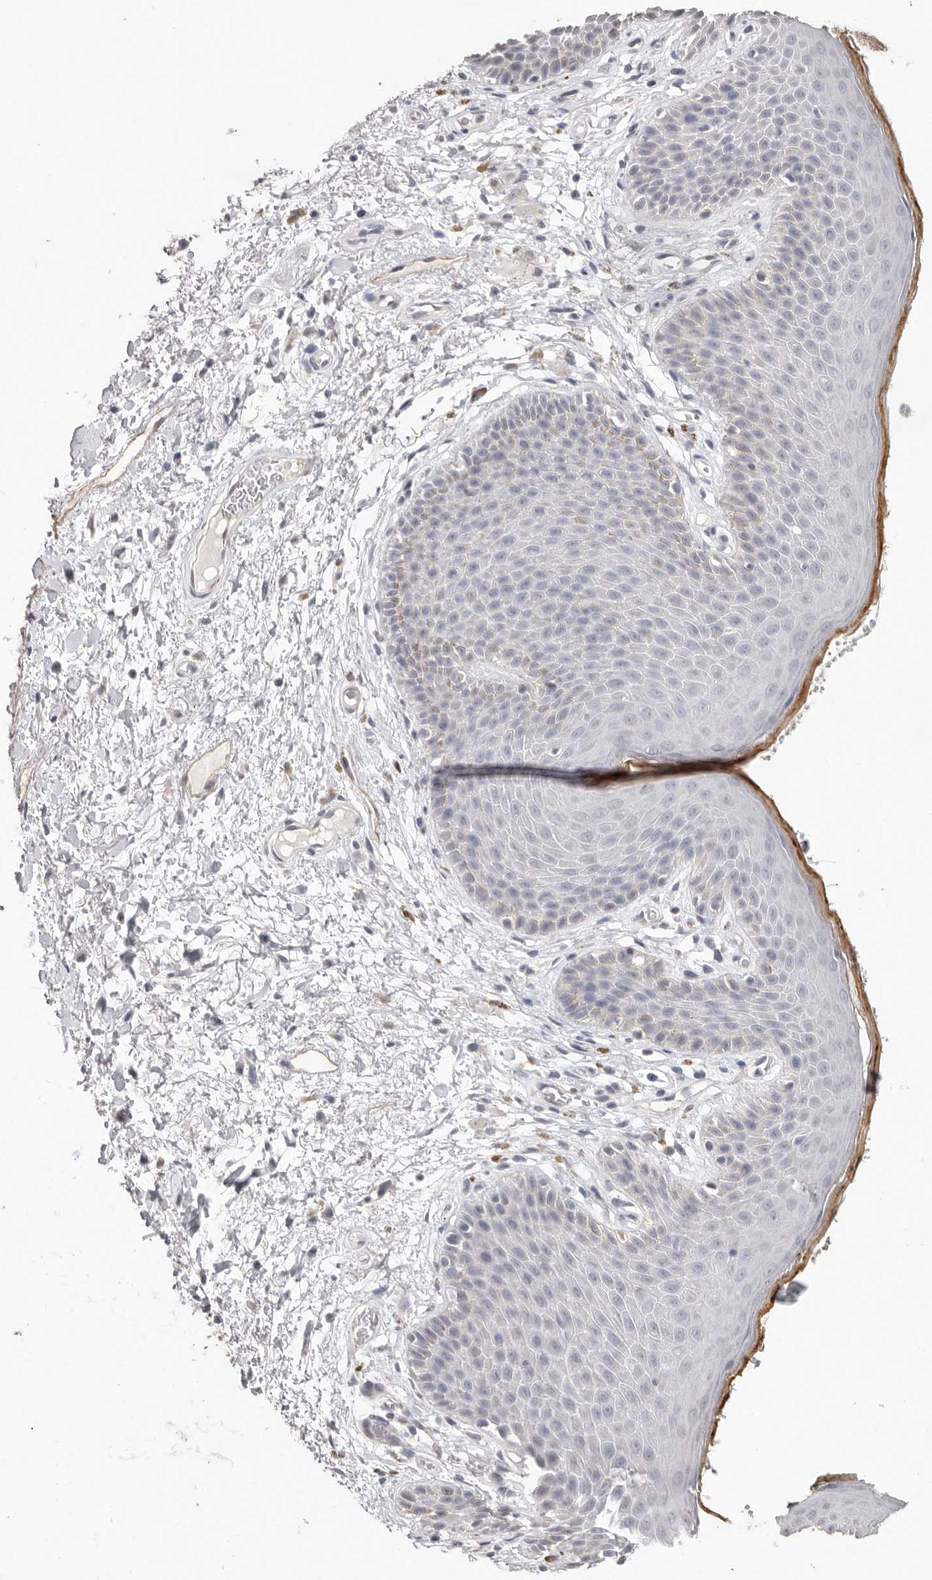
{"staining": {"intensity": "moderate", "quantity": "<25%", "location": "cytoplasmic/membranous"}, "tissue": "skin", "cell_type": "Epidermal cells", "image_type": "normal", "snomed": [{"axis": "morphology", "description": "Normal tissue, NOS"}, {"axis": "topography", "description": "Anal"}], "caption": "Protein positivity by immunohistochemistry (IHC) displays moderate cytoplasmic/membranous positivity in about <25% of epidermal cells in normal skin.", "gene": "ZYG11B", "patient": {"sex": "male", "age": 74}}